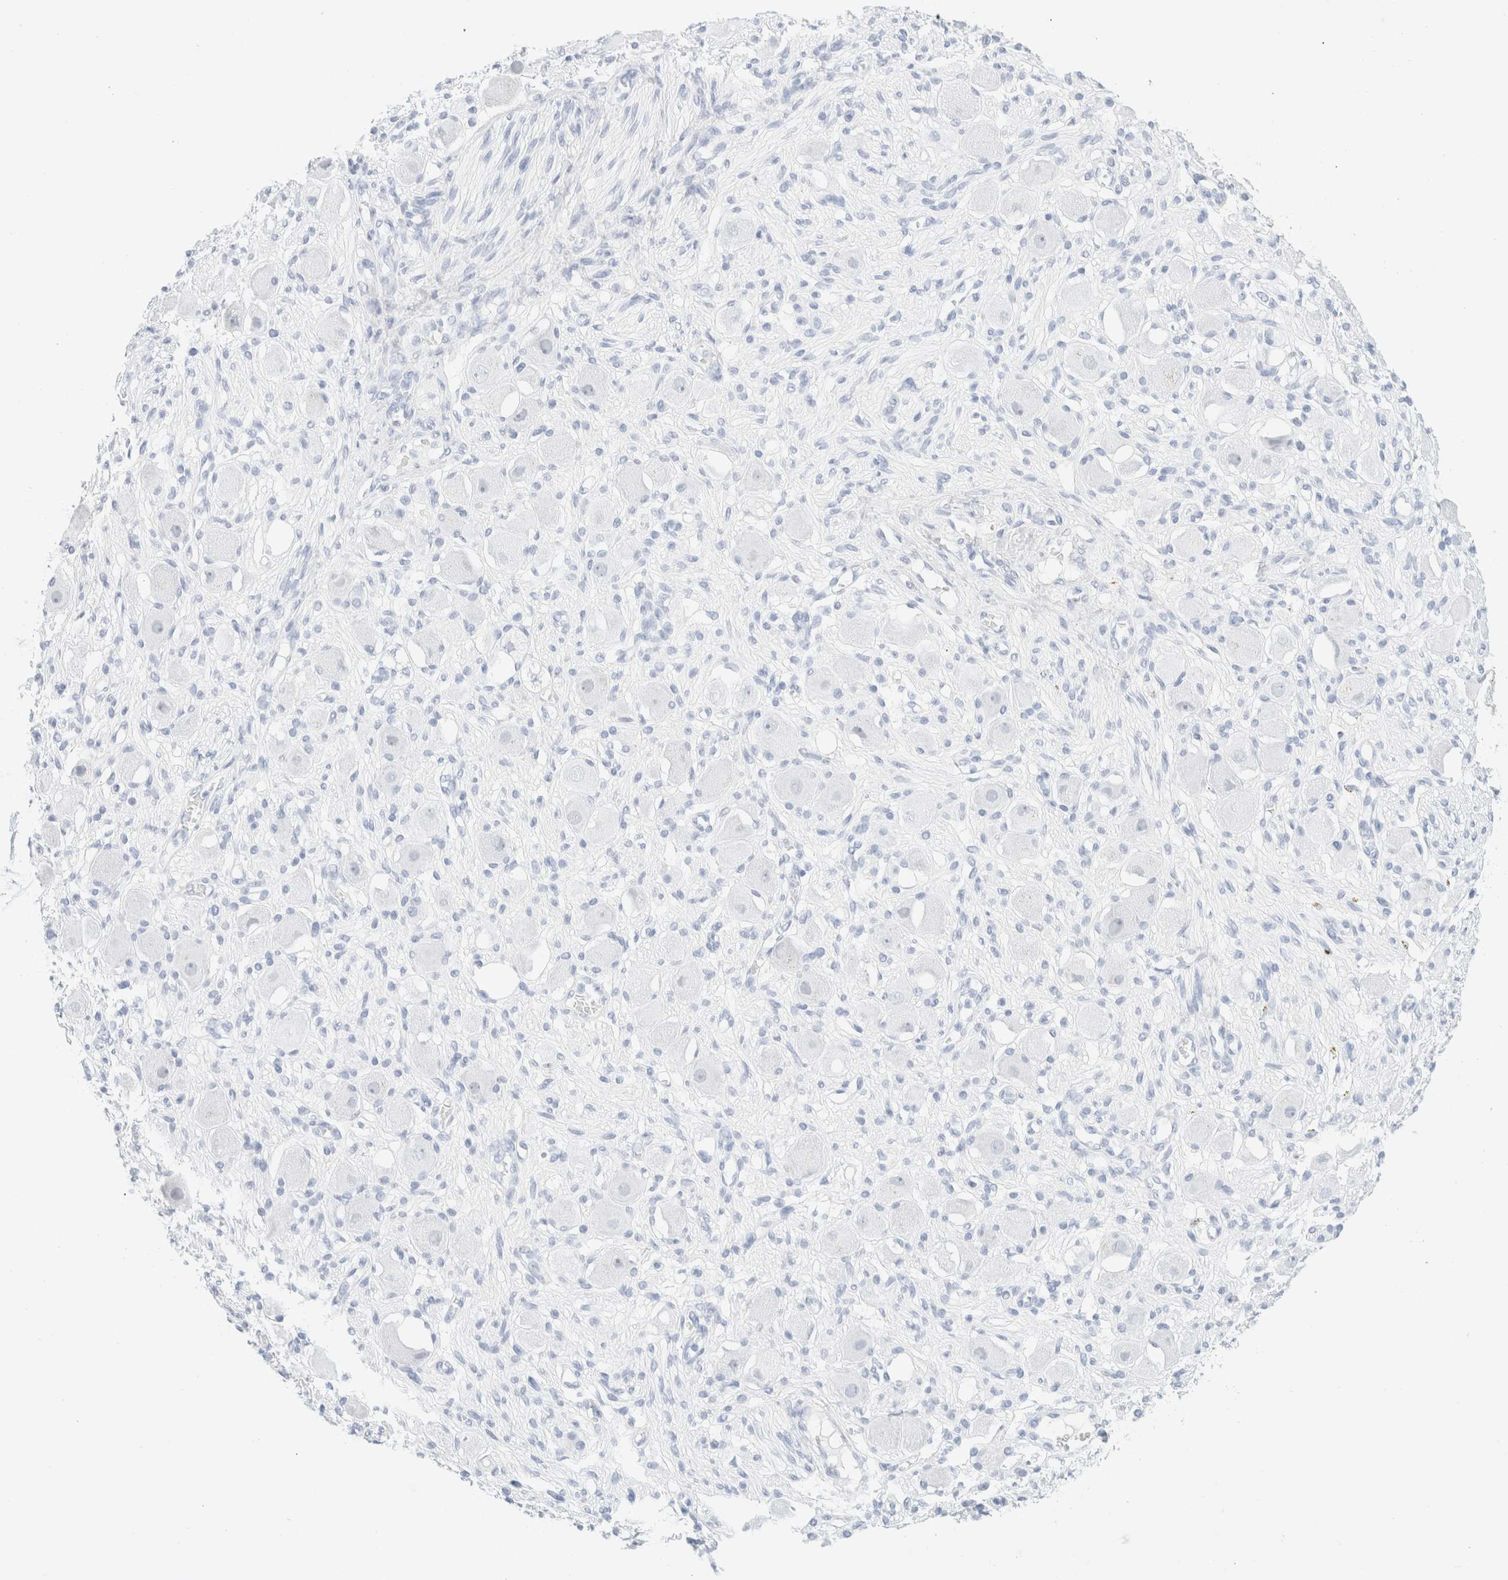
{"staining": {"intensity": "negative", "quantity": "none", "location": "none"}, "tissue": "adipose tissue", "cell_type": "Adipocytes", "image_type": "normal", "snomed": [{"axis": "morphology", "description": "Normal tissue, NOS"}, {"axis": "topography", "description": "Kidney"}, {"axis": "topography", "description": "Peripheral nerve tissue"}], "caption": "IHC of benign human adipose tissue demonstrates no positivity in adipocytes. The staining is performed using DAB brown chromogen with nuclei counter-stained in using hematoxylin.", "gene": "KRT15", "patient": {"sex": "male", "age": 7}}